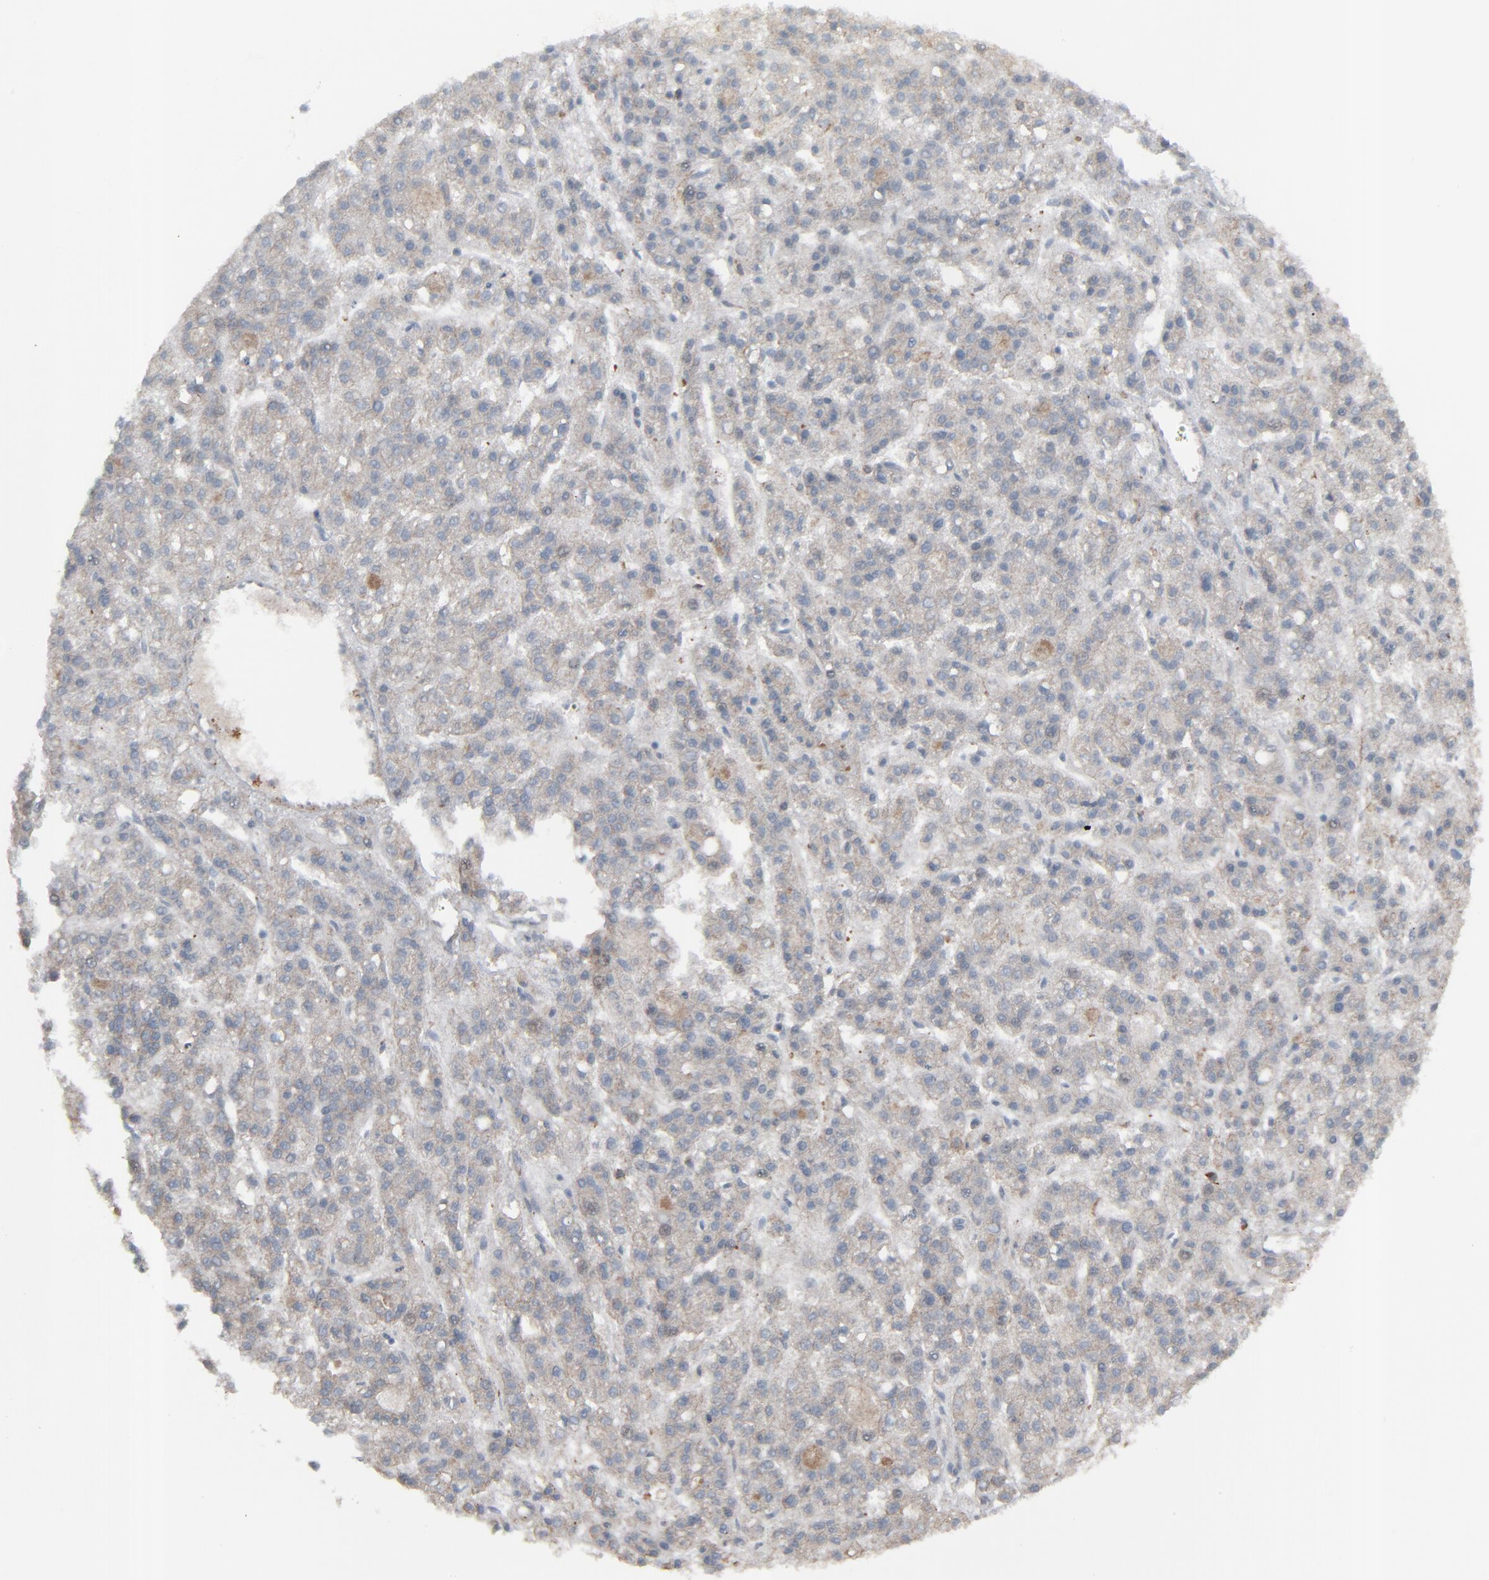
{"staining": {"intensity": "weak", "quantity": ">75%", "location": "cytoplasmic/membranous"}, "tissue": "liver cancer", "cell_type": "Tumor cells", "image_type": "cancer", "snomed": [{"axis": "morphology", "description": "Carcinoma, Hepatocellular, NOS"}, {"axis": "topography", "description": "Liver"}], "caption": "Tumor cells show low levels of weak cytoplasmic/membranous staining in about >75% of cells in human liver cancer.", "gene": "NEUROD1", "patient": {"sex": "male", "age": 70}}